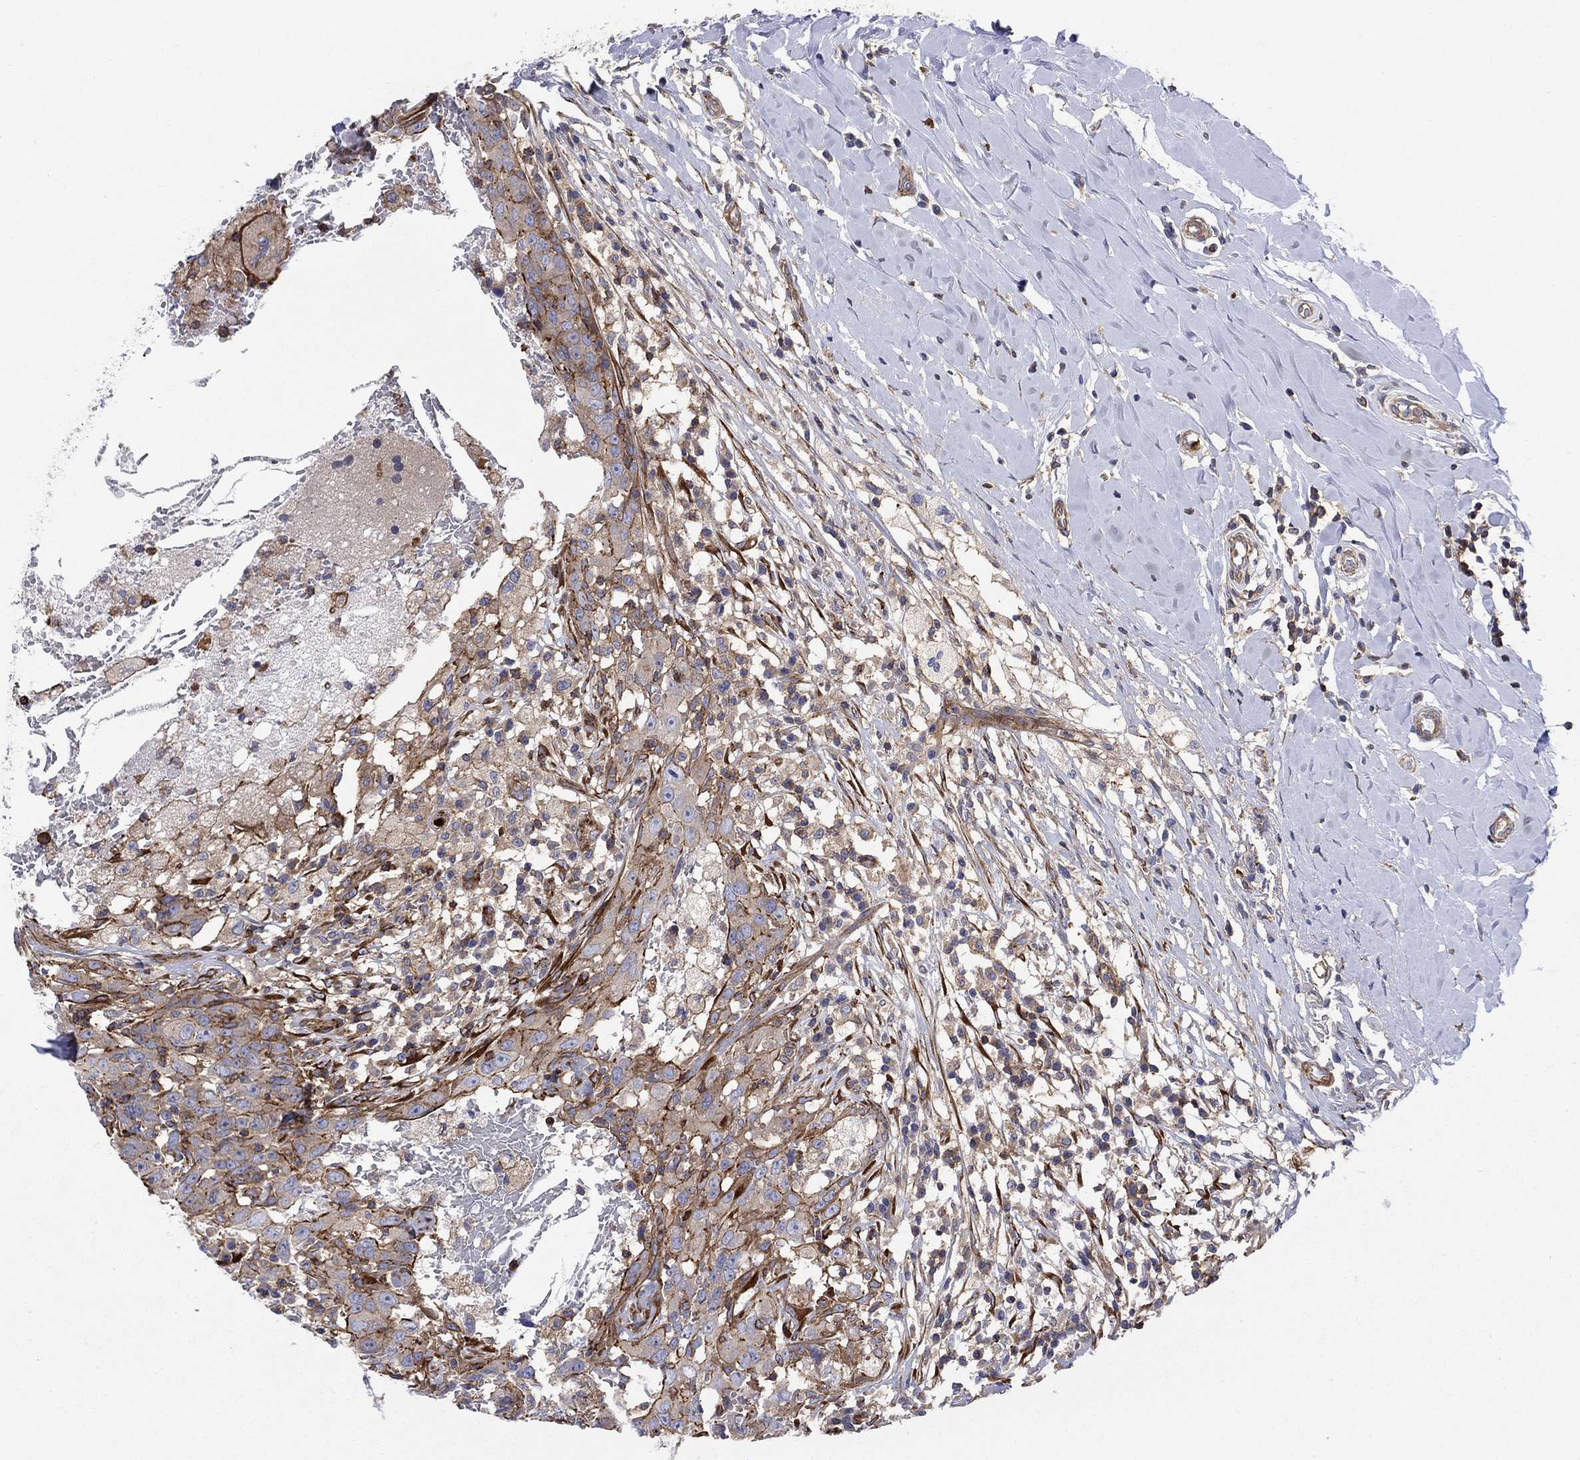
{"staining": {"intensity": "strong", "quantity": "25%-75%", "location": "cytoplasmic/membranous"}, "tissue": "breast cancer", "cell_type": "Tumor cells", "image_type": "cancer", "snomed": [{"axis": "morphology", "description": "Duct carcinoma"}, {"axis": "topography", "description": "Breast"}], "caption": "Immunohistochemistry (IHC) histopathology image of neoplastic tissue: human breast cancer (invasive ductal carcinoma) stained using immunohistochemistry (IHC) displays high levels of strong protein expression localized specifically in the cytoplasmic/membranous of tumor cells, appearing as a cytoplasmic/membranous brown color.", "gene": "PAG1", "patient": {"sex": "female", "age": 27}}